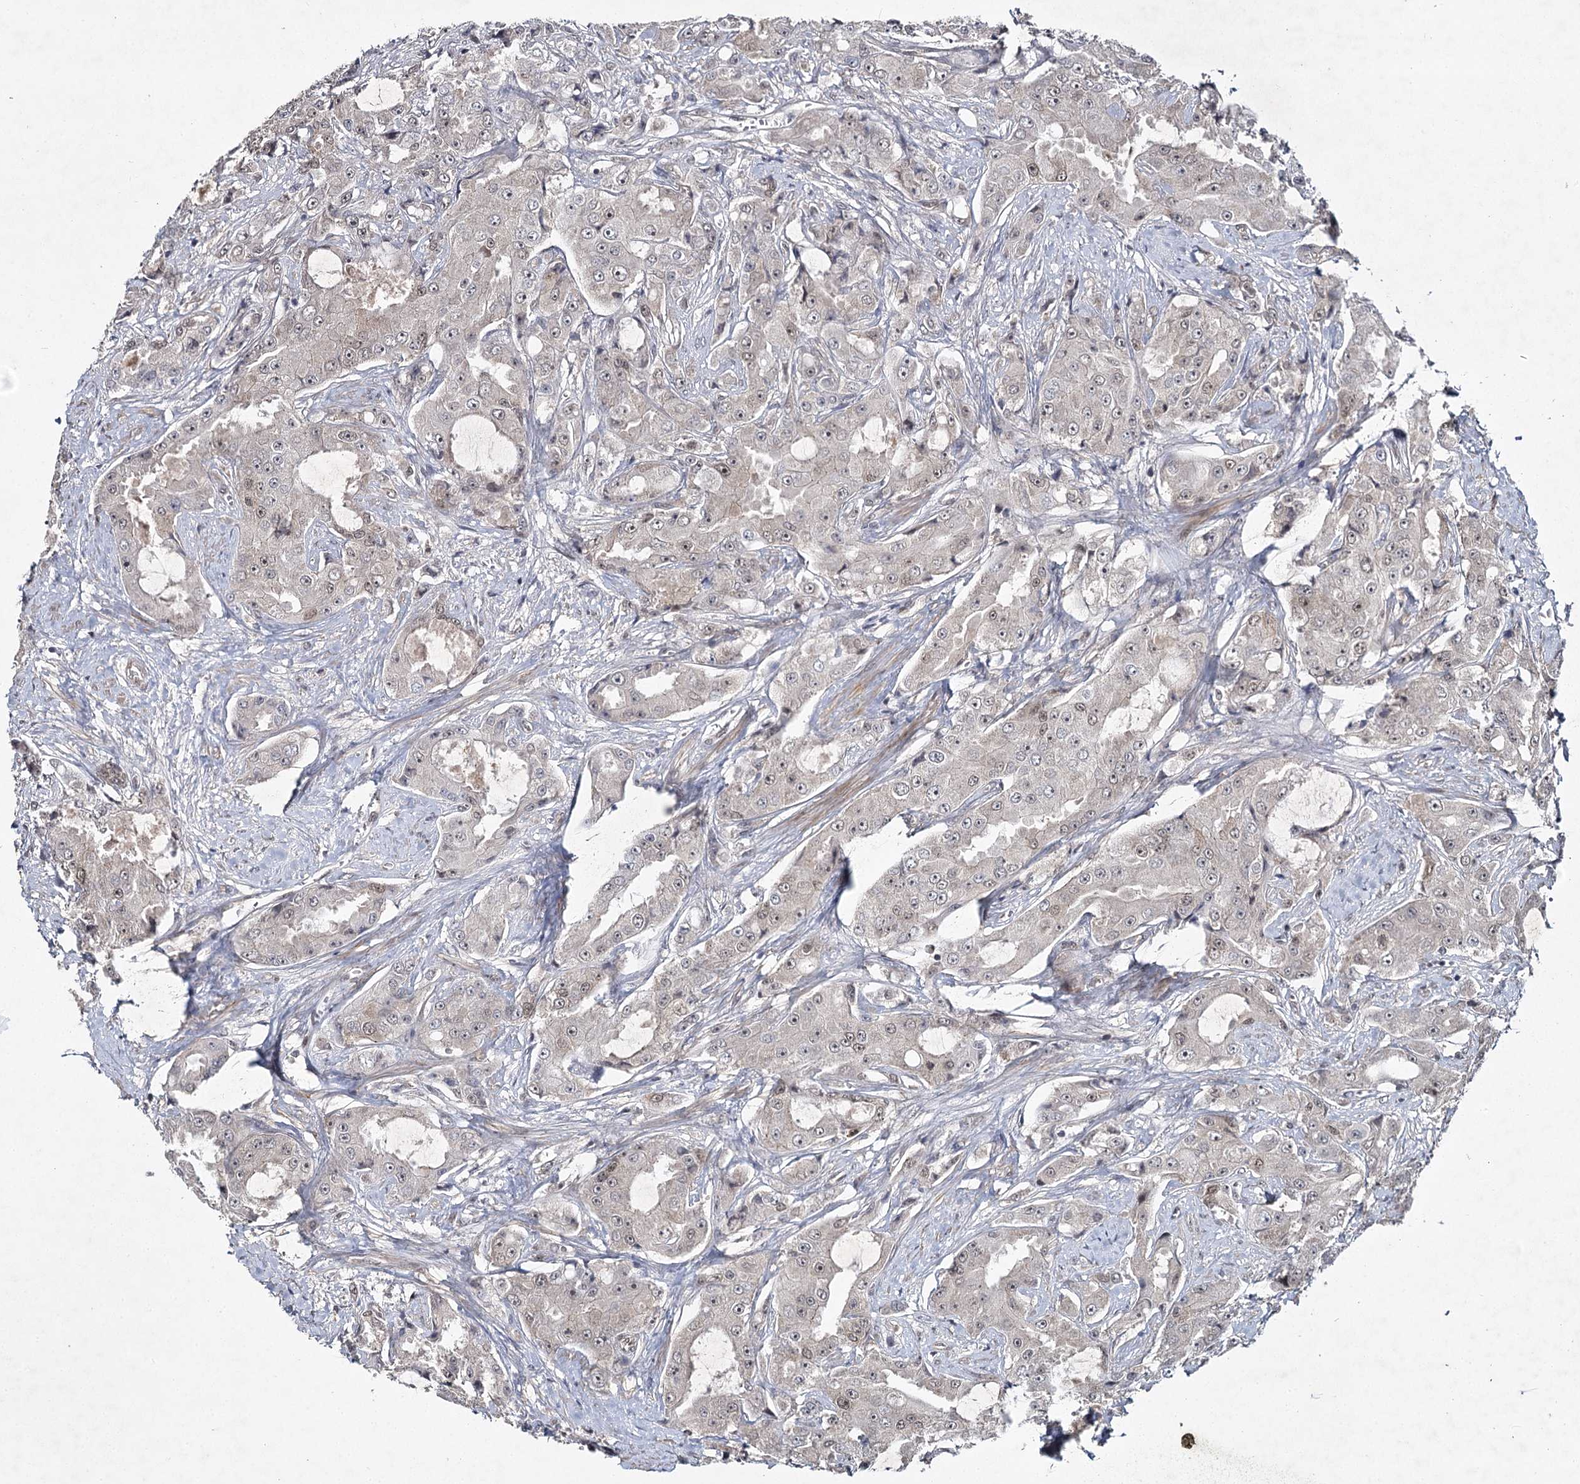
{"staining": {"intensity": "negative", "quantity": "none", "location": "none"}, "tissue": "prostate cancer", "cell_type": "Tumor cells", "image_type": "cancer", "snomed": [{"axis": "morphology", "description": "Adenocarcinoma, High grade"}, {"axis": "topography", "description": "Prostate"}], "caption": "DAB (3,3'-diaminobenzidine) immunohistochemical staining of prostate cancer (high-grade adenocarcinoma) reveals no significant expression in tumor cells.", "gene": "DCUN1D4", "patient": {"sex": "male", "age": 73}}